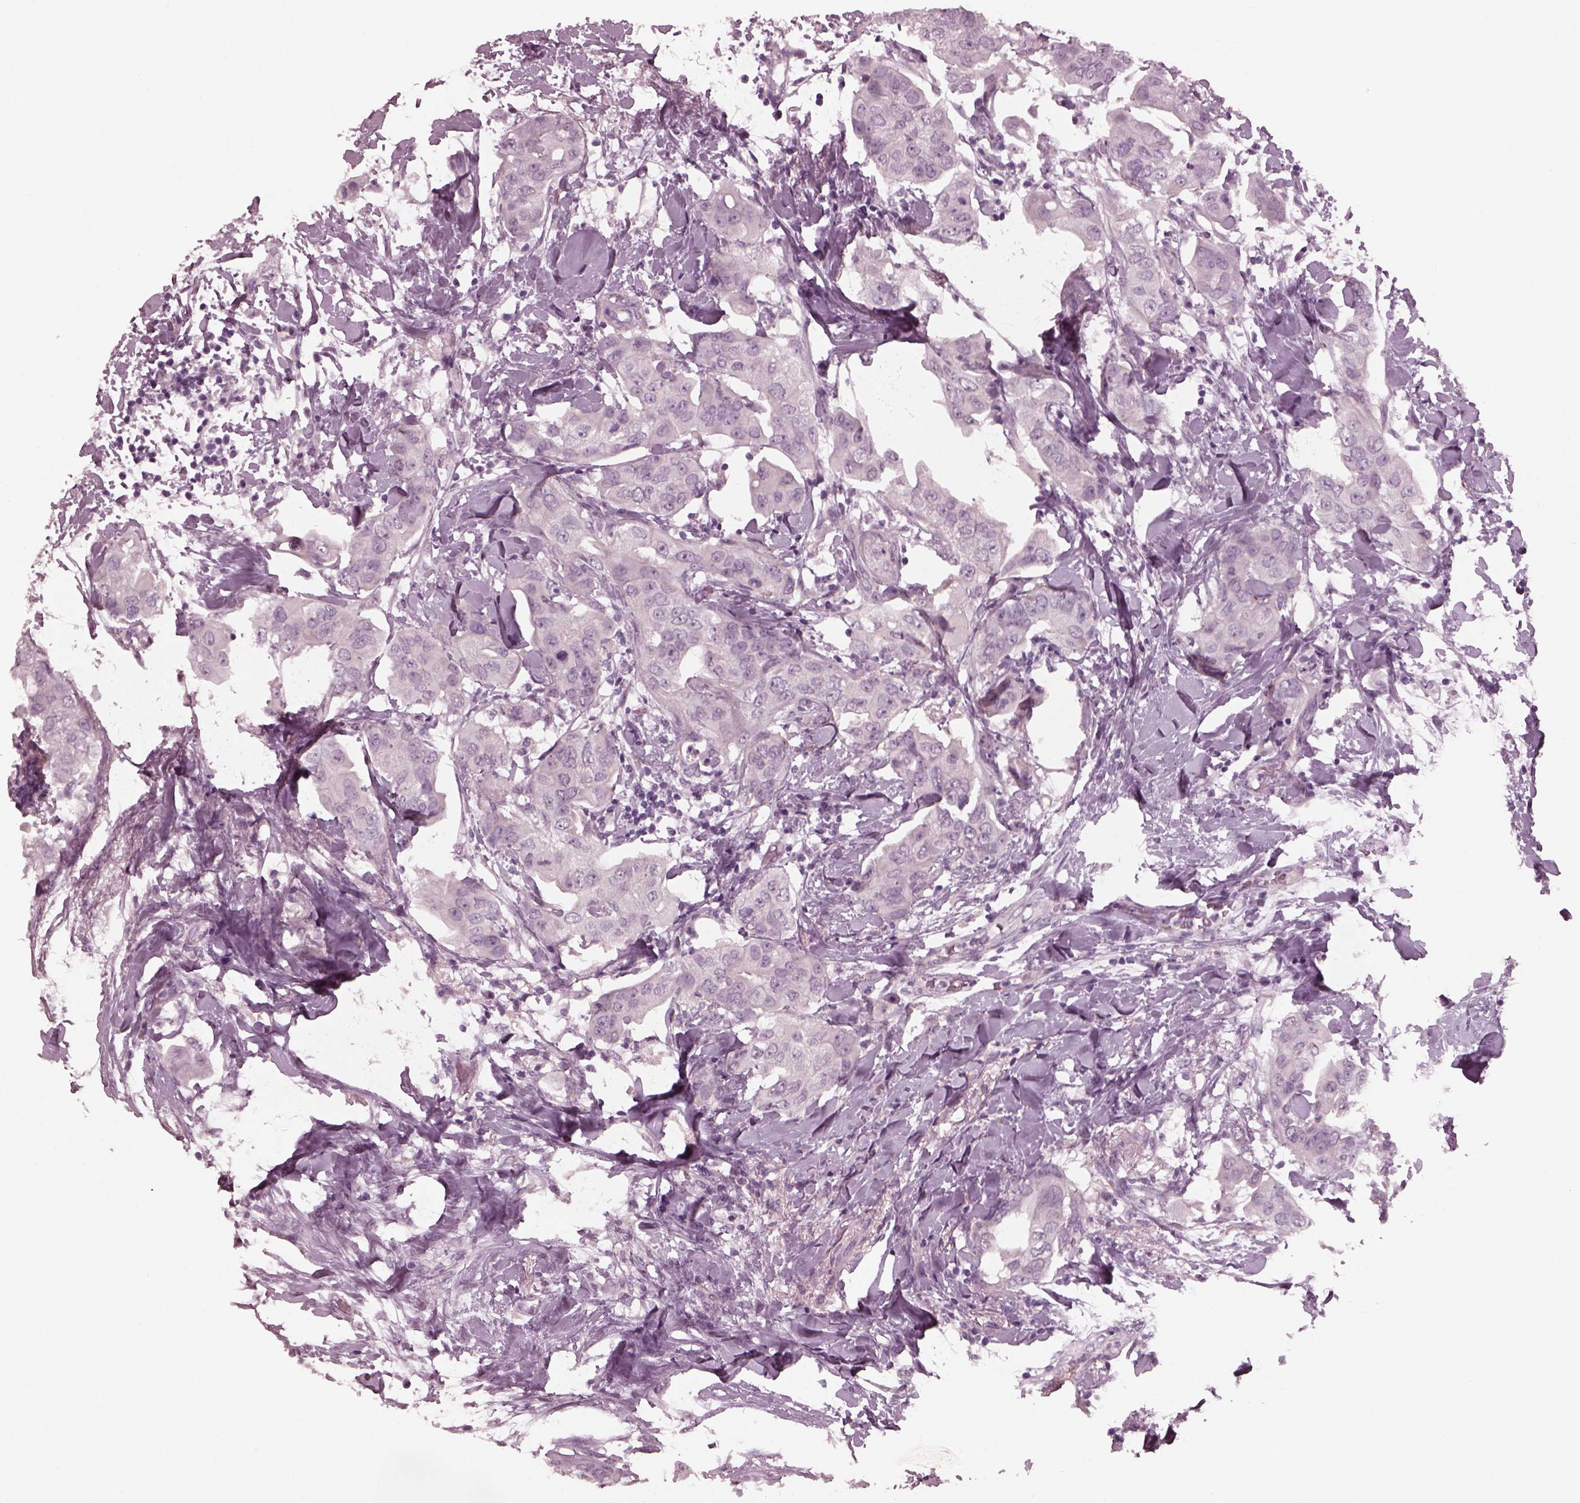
{"staining": {"intensity": "negative", "quantity": "none", "location": "none"}, "tissue": "breast cancer", "cell_type": "Tumor cells", "image_type": "cancer", "snomed": [{"axis": "morphology", "description": "Normal tissue, NOS"}, {"axis": "morphology", "description": "Duct carcinoma"}, {"axis": "topography", "description": "Breast"}], "caption": "DAB (3,3'-diaminobenzidine) immunohistochemical staining of breast cancer (intraductal carcinoma) displays no significant expression in tumor cells.", "gene": "YY2", "patient": {"sex": "female", "age": 40}}